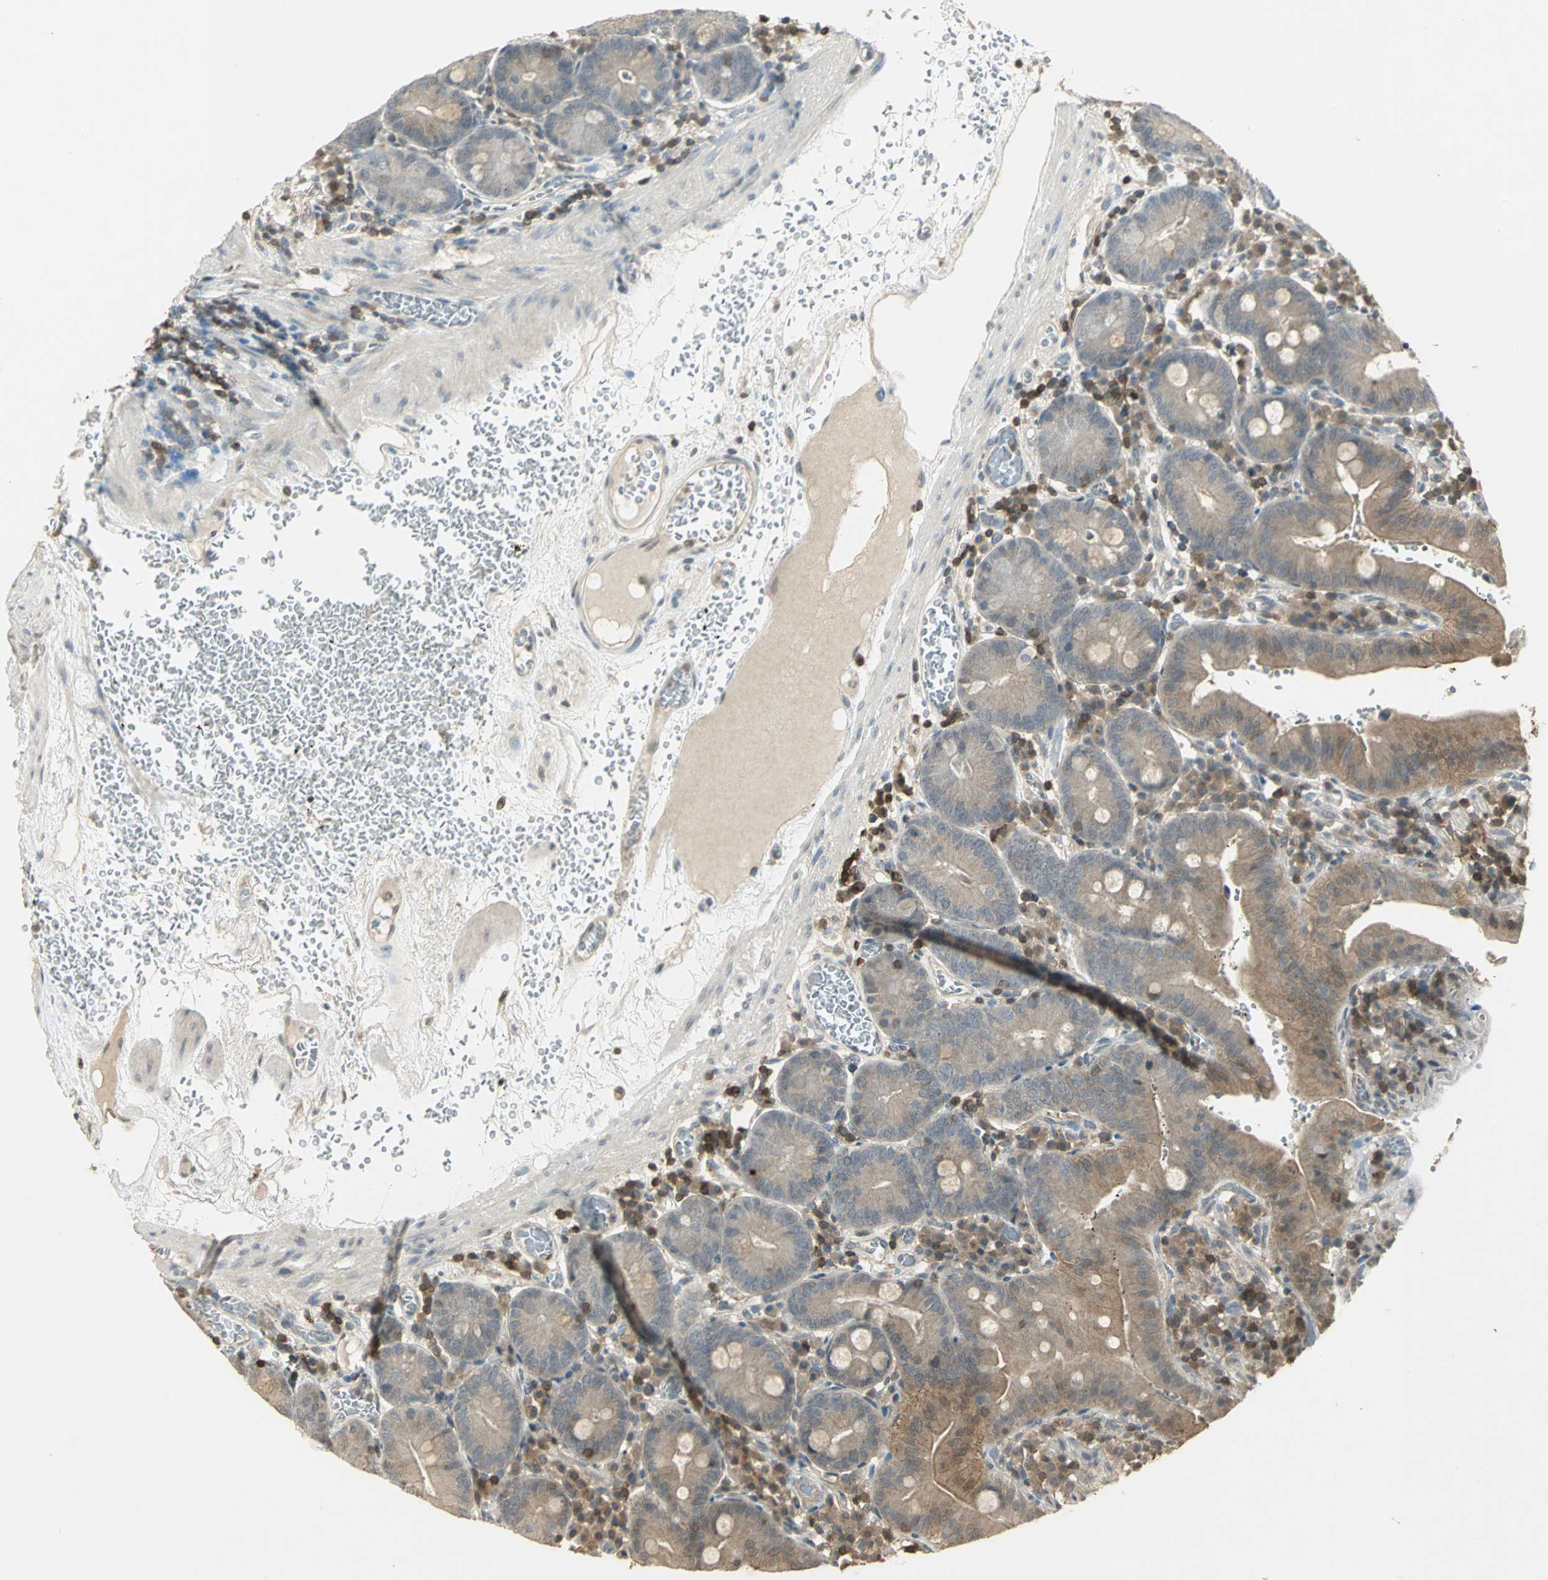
{"staining": {"intensity": "weak", "quantity": "<25%", "location": "cytoplasmic/membranous"}, "tissue": "small intestine", "cell_type": "Glandular cells", "image_type": "normal", "snomed": [{"axis": "morphology", "description": "Normal tissue, NOS"}, {"axis": "topography", "description": "Small intestine"}], "caption": "IHC of normal human small intestine displays no positivity in glandular cells.", "gene": "IL16", "patient": {"sex": "male", "age": 71}}